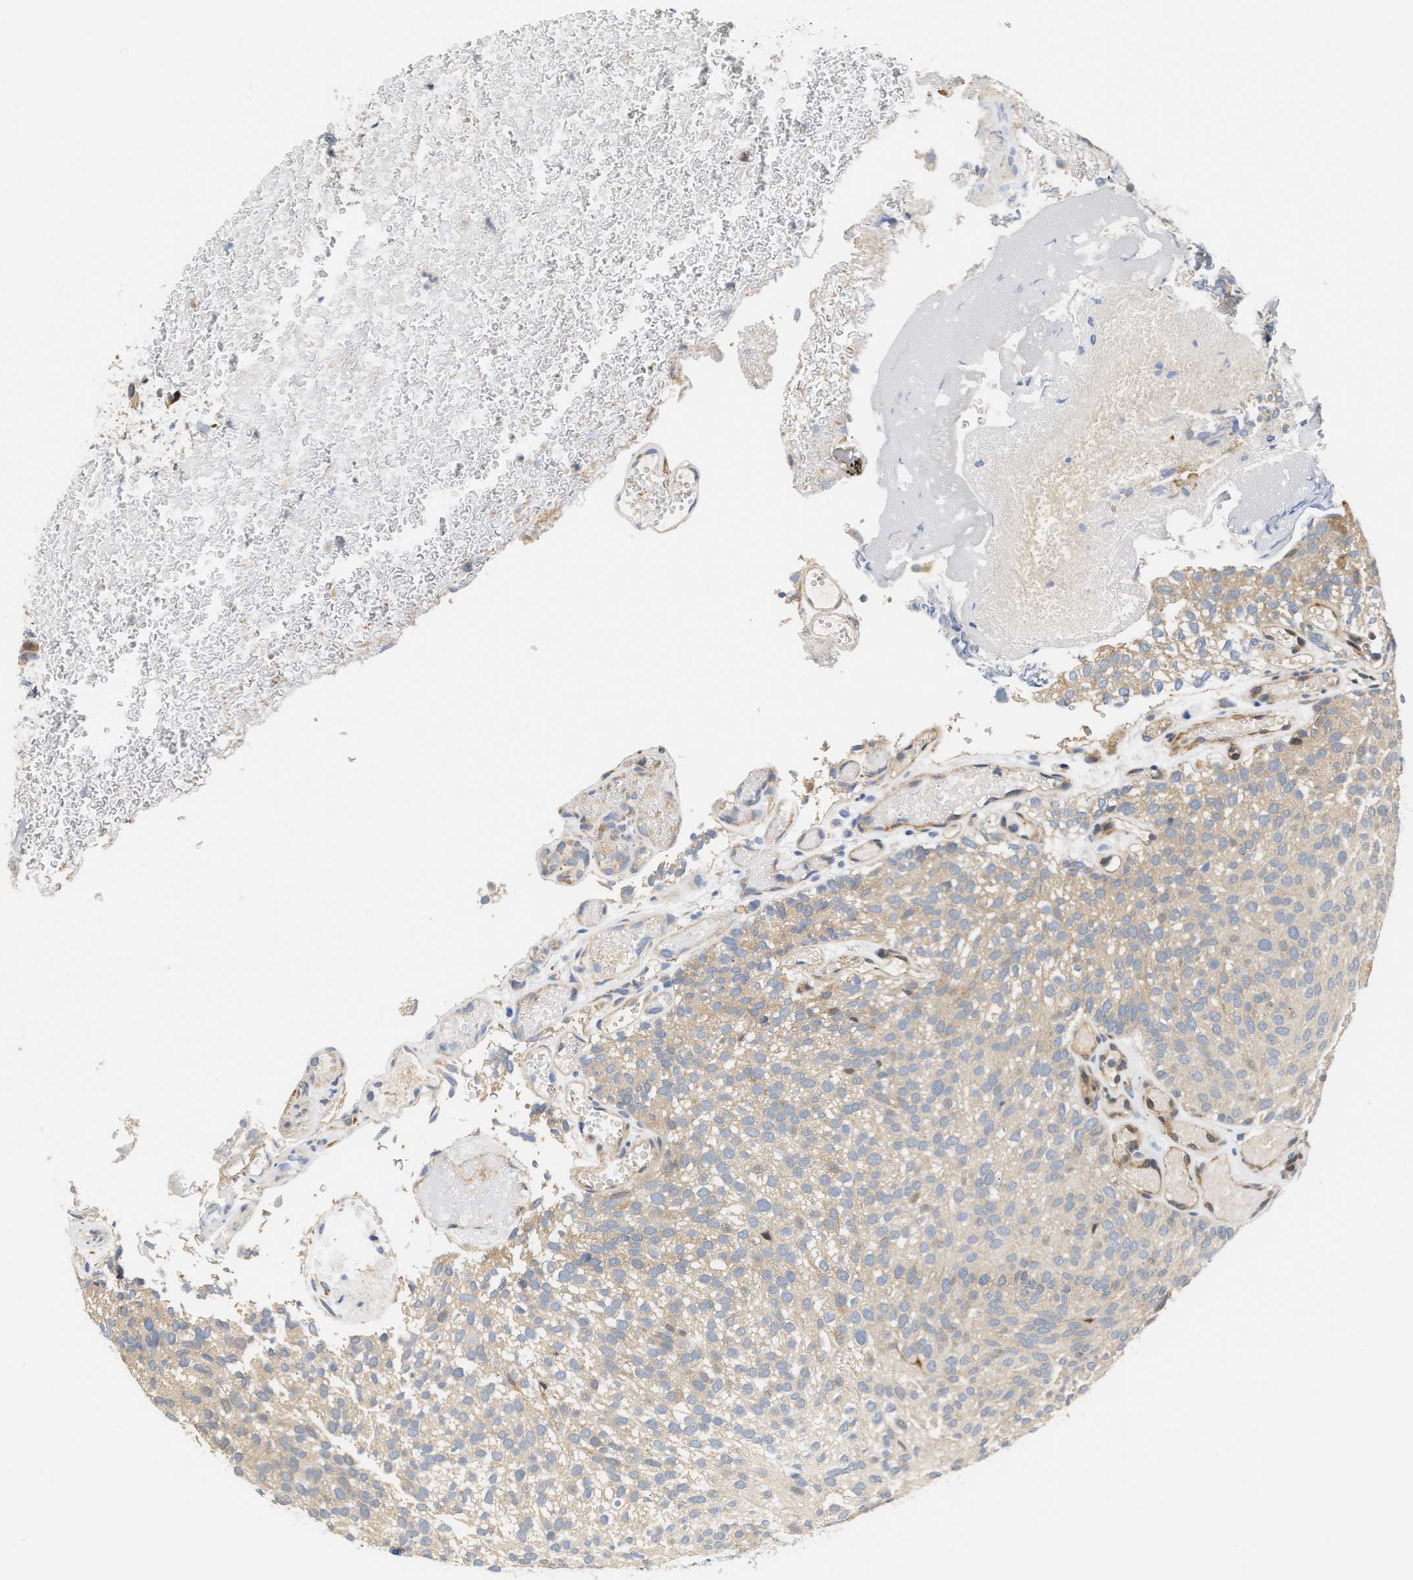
{"staining": {"intensity": "weak", "quantity": ">75%", "location": "cytoplasmic/membranous"}, "tissue": "urothelial cancer", "cell_type": "Tumor cells", "image_type": "cancer", "snomed": [{"axis": "morphology", "description": "Urothelial carcinoma, Low grade"}, {"axis": "topography", "description": "Urinary bladder"}], "caption": "A high-resolution image shows immunohistochemistry (IHC) staining of urothelial cancer, which exhibits weak cytoplasmic/membranous staining in approximately >75% of tumor cells. (DAB = brown stain, brightfield microscopy at high magnification).", "gene": "TNIP2", "patient": {"sex": "male", "age": 78}}